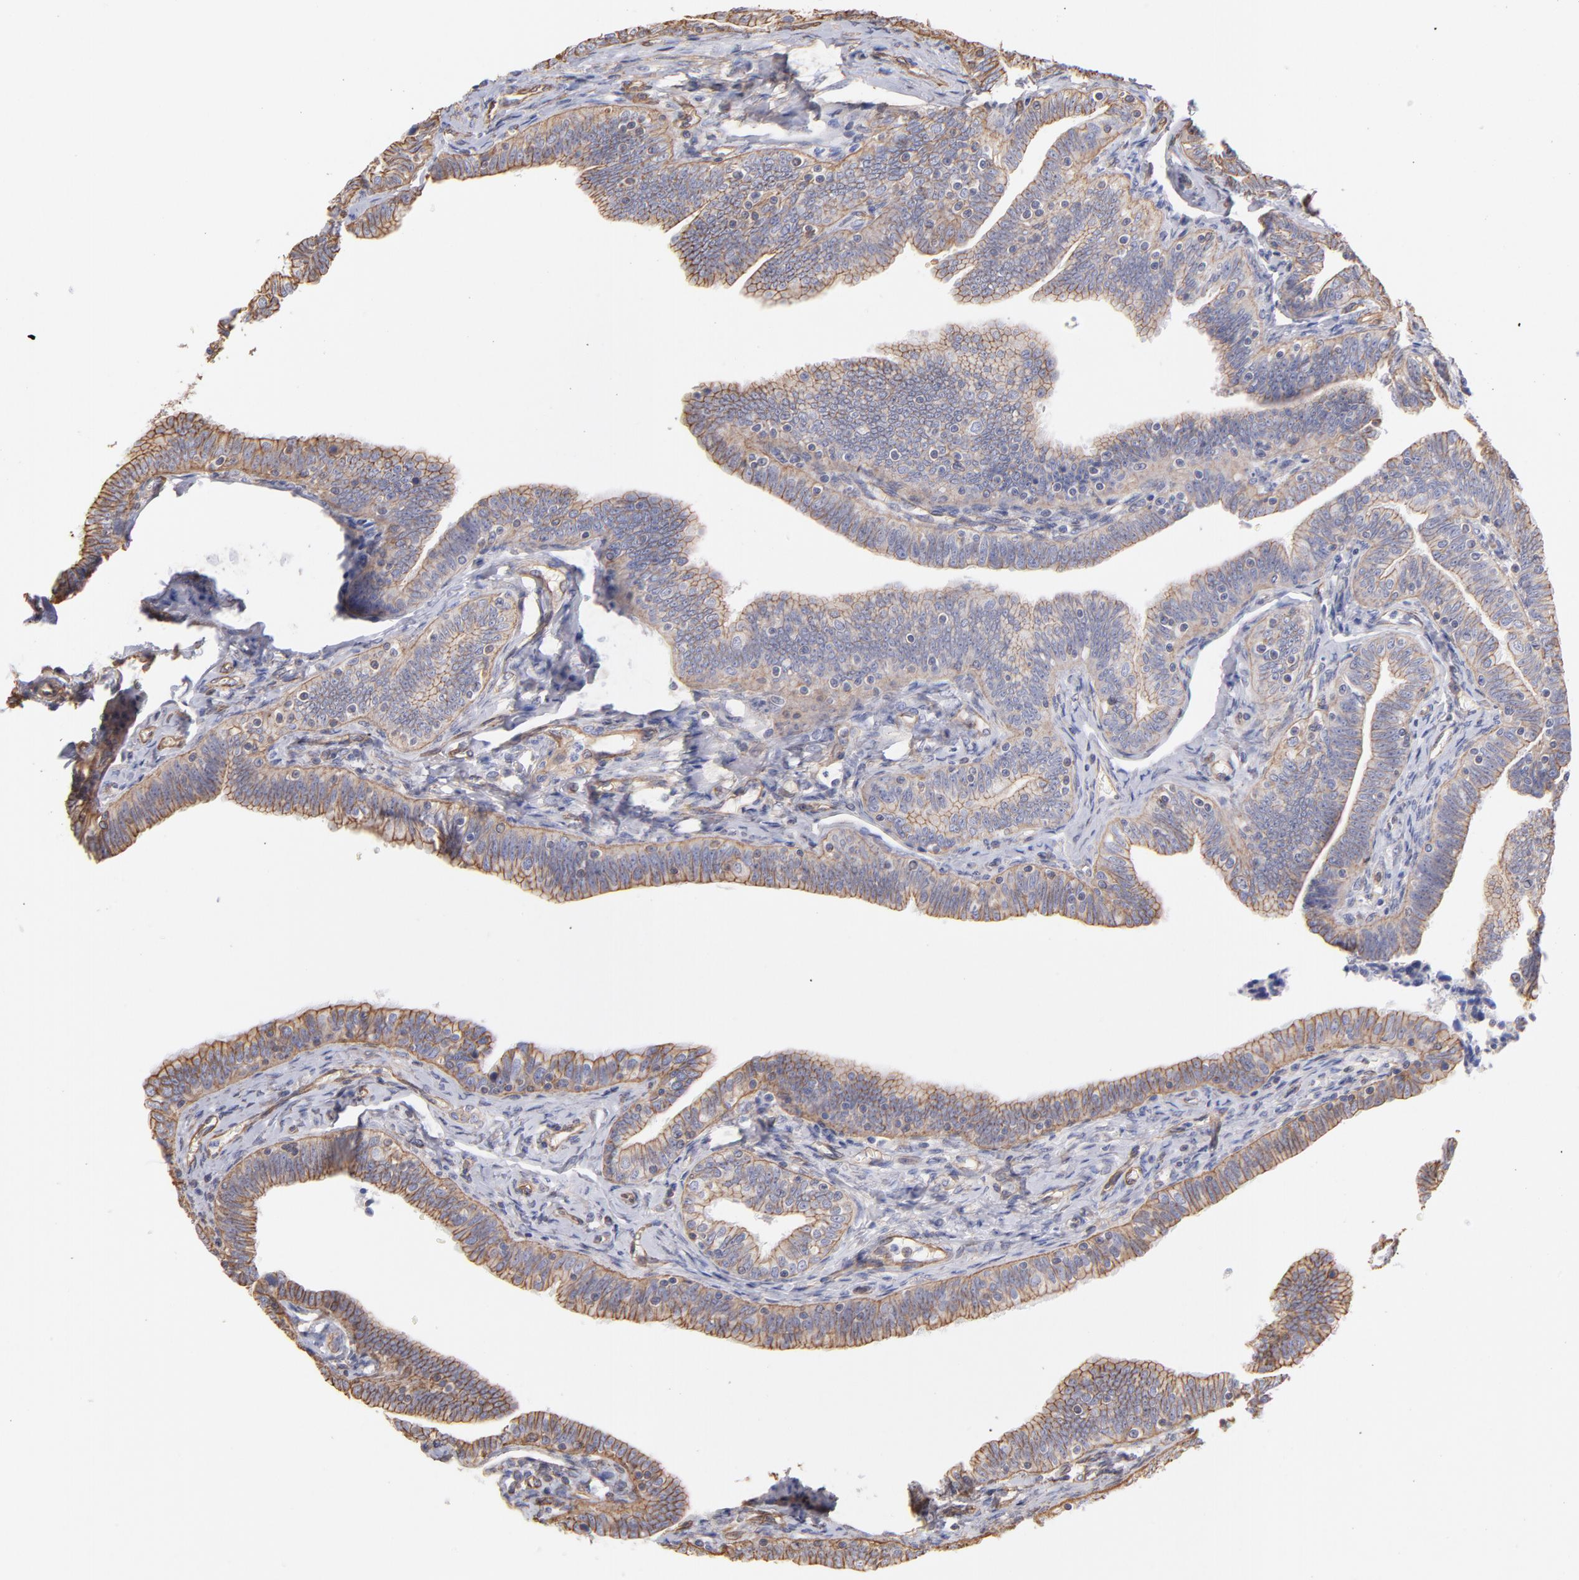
{"staining": {"intensity": "moderate", "quantity": ">75%", "location": "cytoplasmic/membranous"}, "tissue": "fallopian tube", "cell_type": "Glandular cells", "image_type": "normal", "snomed": [{"axis": "morphology", "description": "Normal tissue, NOS"}, {"axis": "topography", "description": "Fallopian tube"}, {"axis": "topography", "description": "Ovary"}], "caption": "Glandular cells exhibit medium levels of moderate cytoplasmic/membranous positivity in about >75% of cells in unremarkable human fallopian tube.", "gene": "PLEC", "patient": {"sex": "female", "age": 69}}